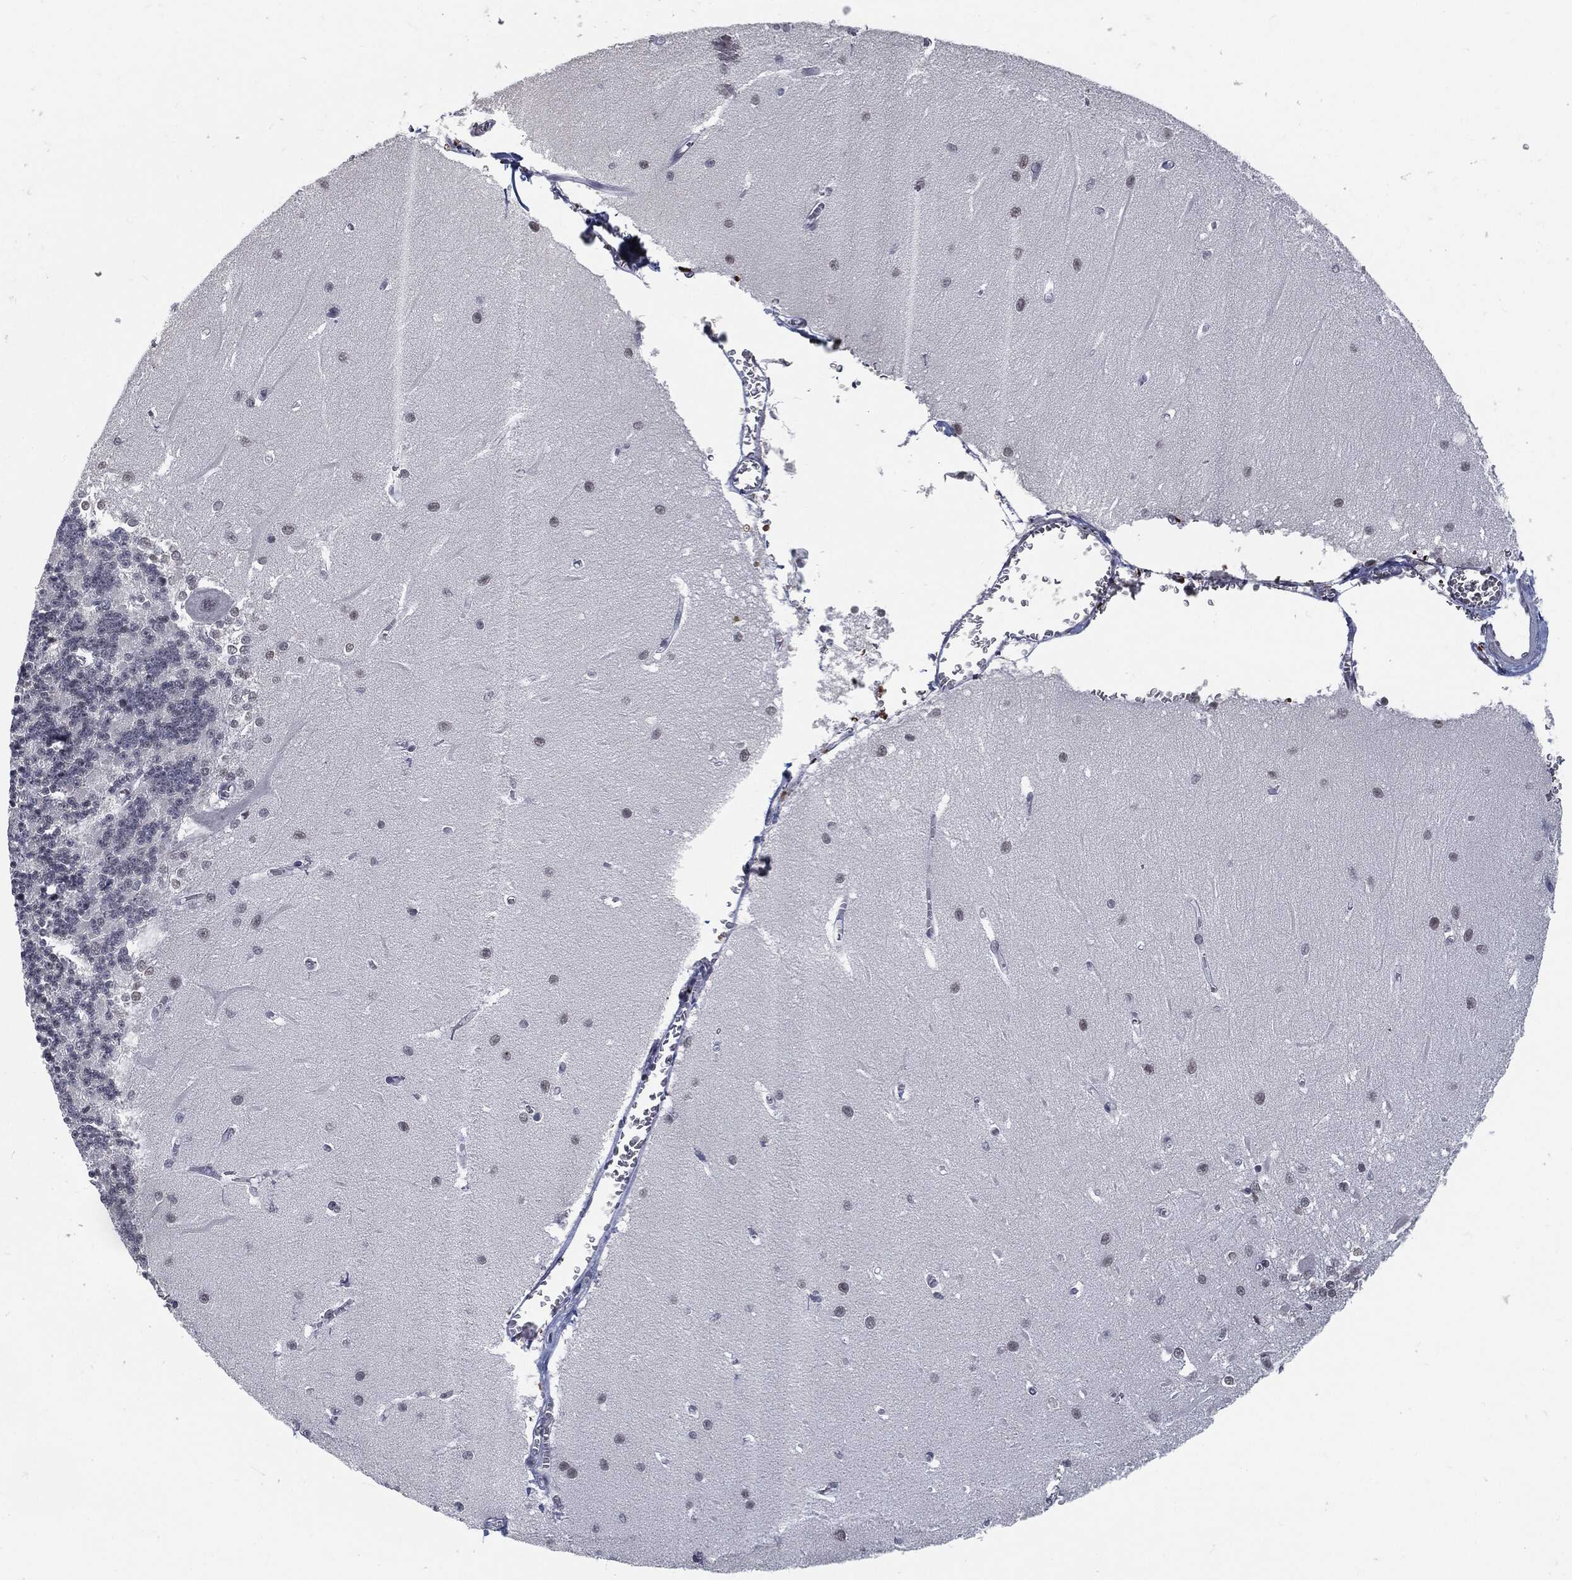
{"staining": {"intensity": "negative", "quantity": "none", "location": "none"}, "tissue": "cerebellum", "cell_type": "Cells in granular layer", "image_type": "normal", "snomed": [{"axis": "morphology", "description": "Normal tissue, NOS"}, {"axis": "topography", "description": "Cerebellum"}], "caption": "Immunohistochemistry (IHC) of unremarkable cerebellum displays no positivity in cells in granular layer.", "gene": "ANXA1", "patient": {"sex": "male", "age": 37}}